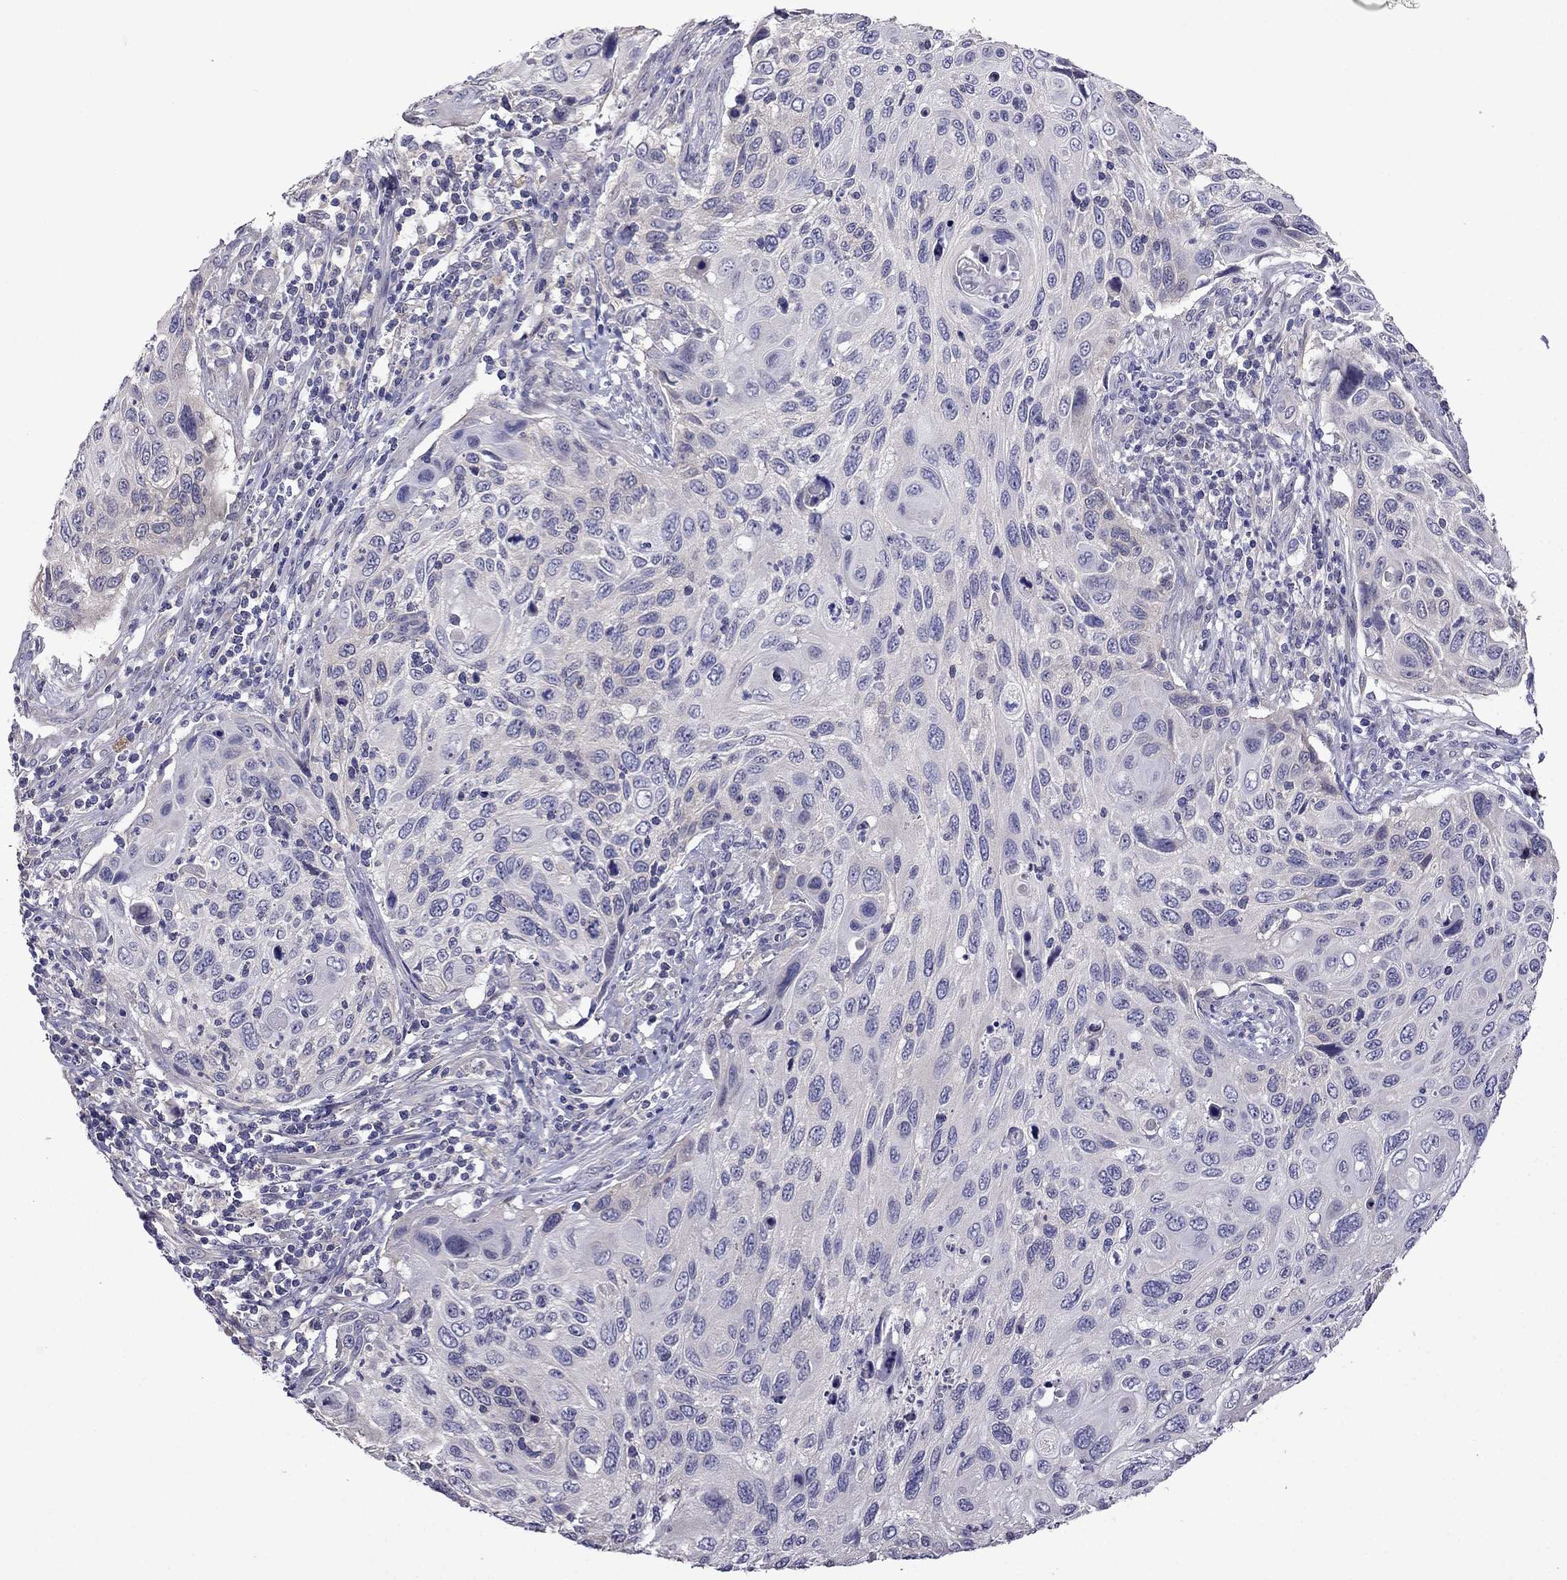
{"staining": {"intensity": "negative", "quantity": "none", "location": "none"}, "tissue": "cervical cancer", "cell_type": "Tumor cells", "image_type": "cancer", "snomed": [{"axis": "morphology", "description": "Squamous cell carcinoma, NOS"}, {"axis": "topography", "description": "Cervix"}], "caption": "Immunohistochemical staining of human cervical squamous cell carcinoma shows no significant staining in tumor cells.", "gene": "SCNN1D", "patient": {"sex": "female", "age": 70}}